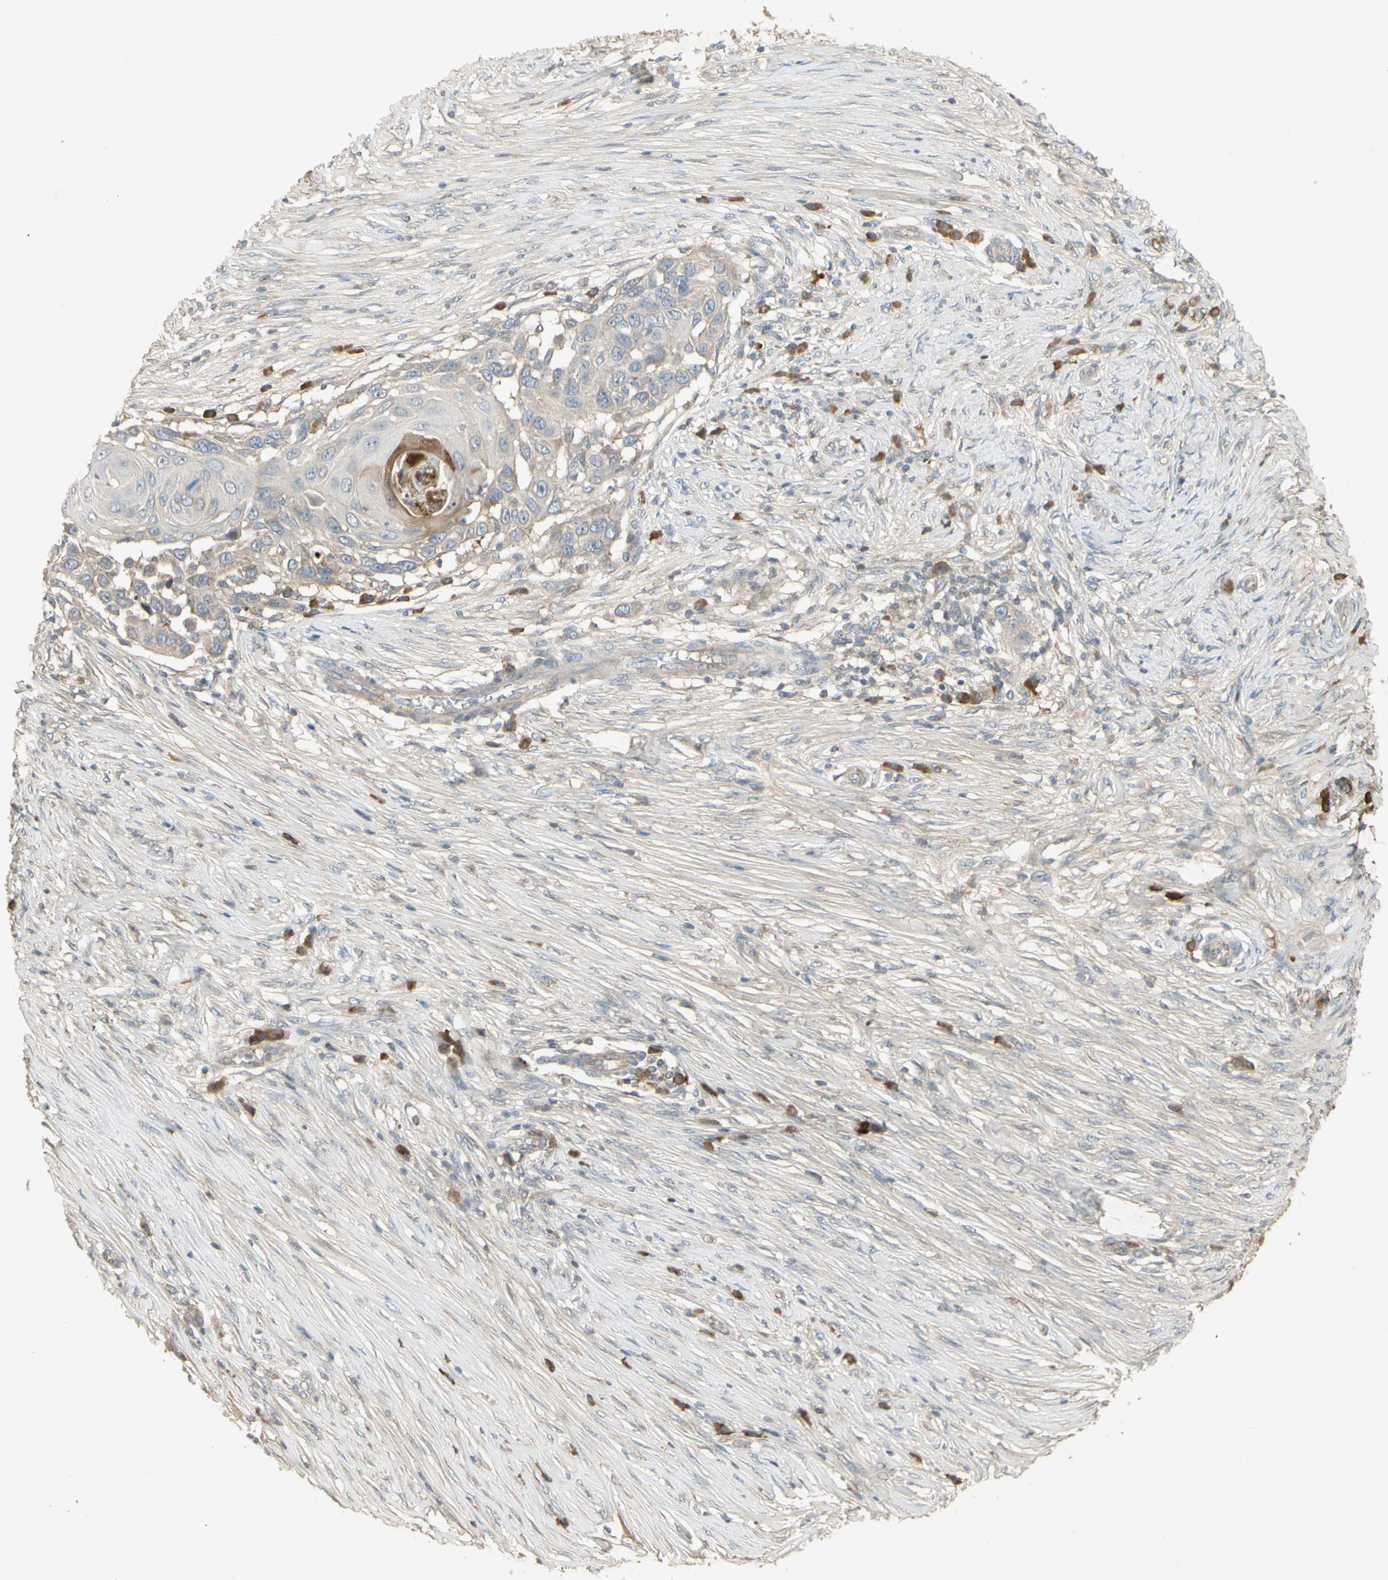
{"staining": {"intensity": "weak", "quantity": "25%-75%", "location": "cytoplasmic/membranous"}, "tissue": "skin cancer", "cell_type": "Tumor cells", "image_type": "cancer", "snomed": [{"axis": "morphology", "description": "Squamous cell carcinoma, NOS"}, {"axis": "topography", "description": "Skin"}], "caption": "An immunohistochemistry micrograph of tumor tissue is shown. Protein staining in brown highlights weak cytoplasmic/membranous positivity in skin squamous cell carcinoma within tumor cells.", "gene": "NRG4", "patient": {"sex": "female", "age": 44}}